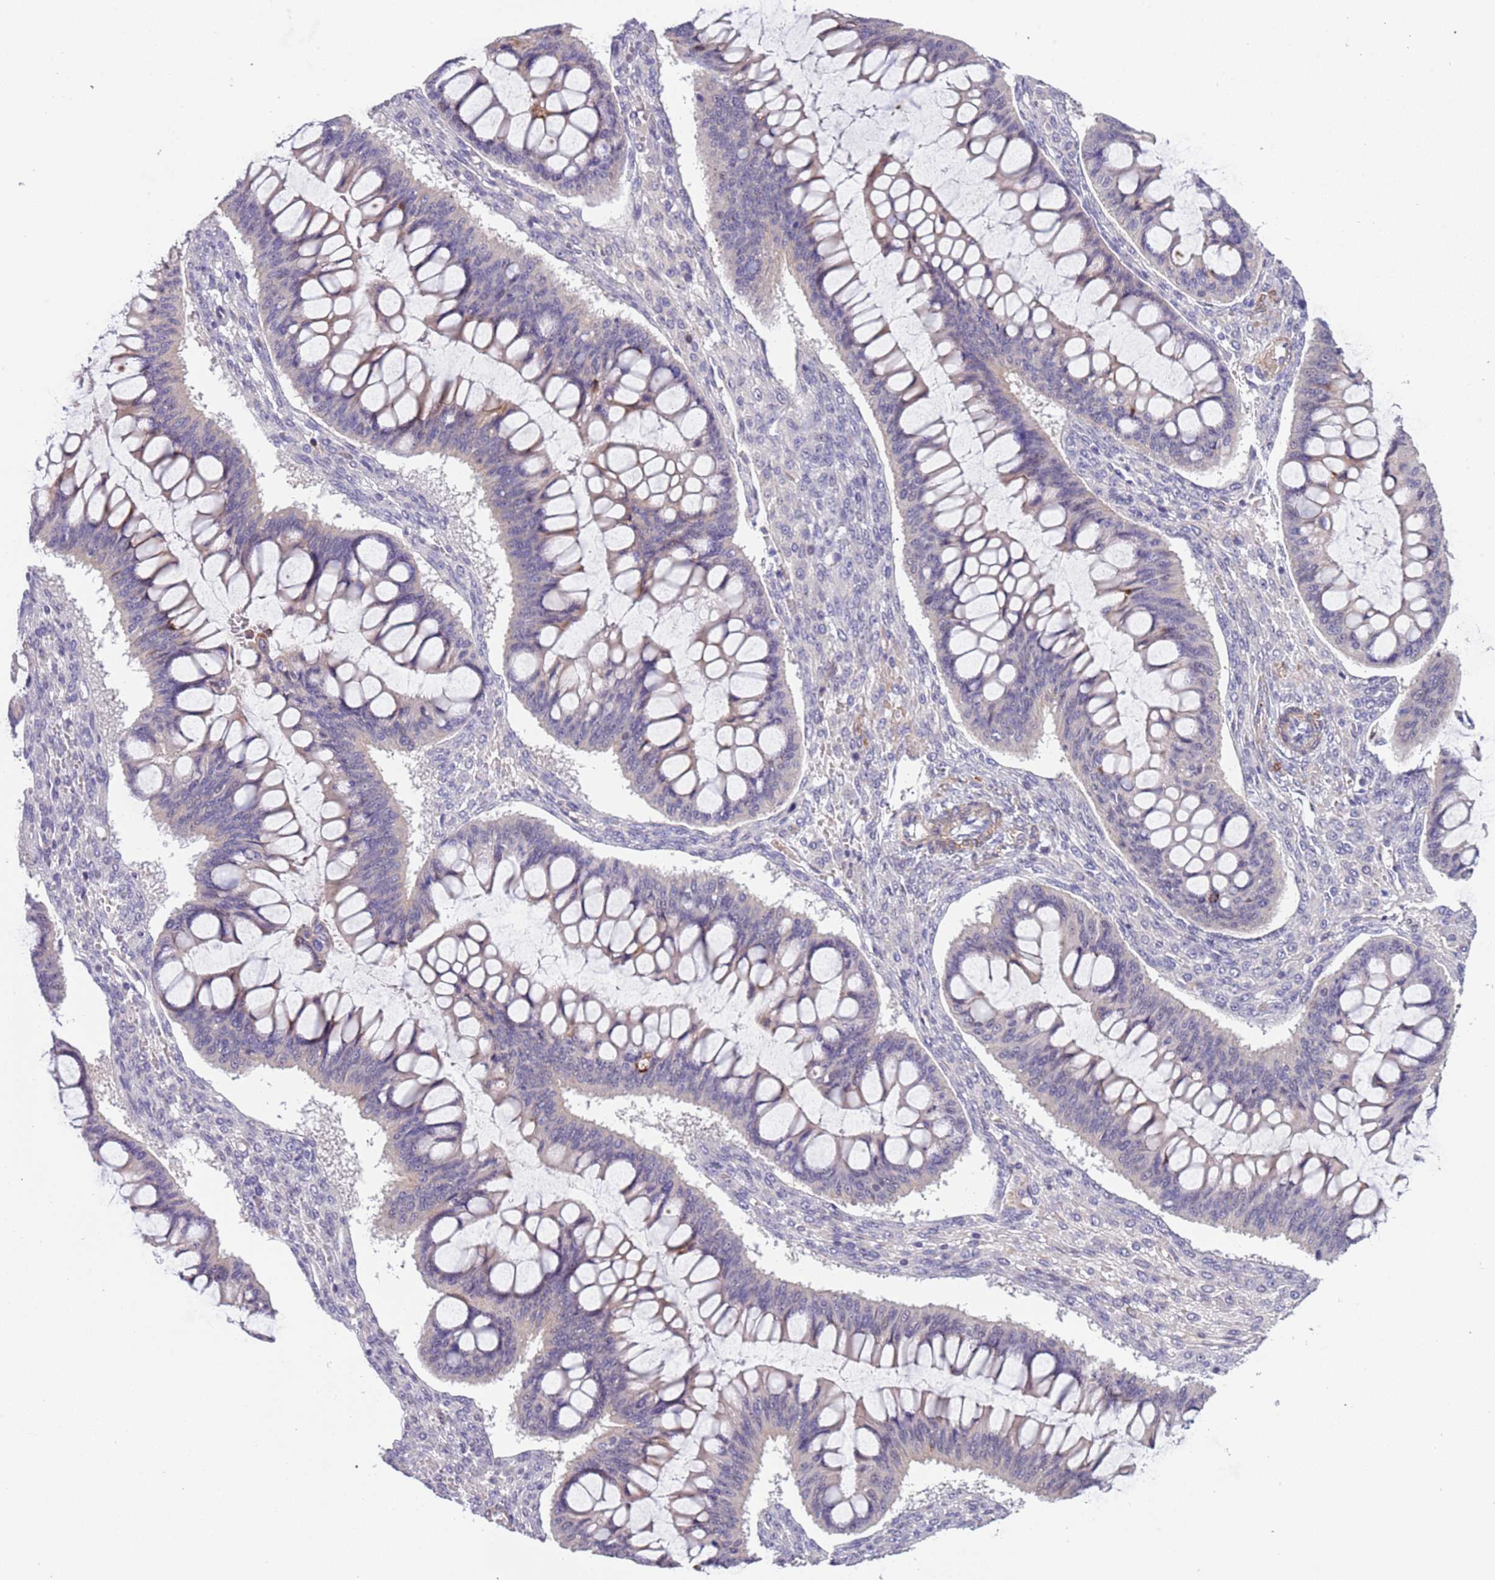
{"staining": {"intensity": "negative", "quantity": "none", "location": "none"}, "tissue": "ovarian cancer", "cell_type": "Tumor cells", "image_type": "cancer", "snomed": [{"axis": "morphology", "description": "Cystadenocarcinoma, mucinous, NOS"}, {"axis": "topography", "description": "Ovary"}], "caption": "This is an IHC histopathology image of human ovarian cancer. There is no staining in tumor cells.", "gene": "PLEKHH1", "patient": {"sex": "female", "age": 73}}